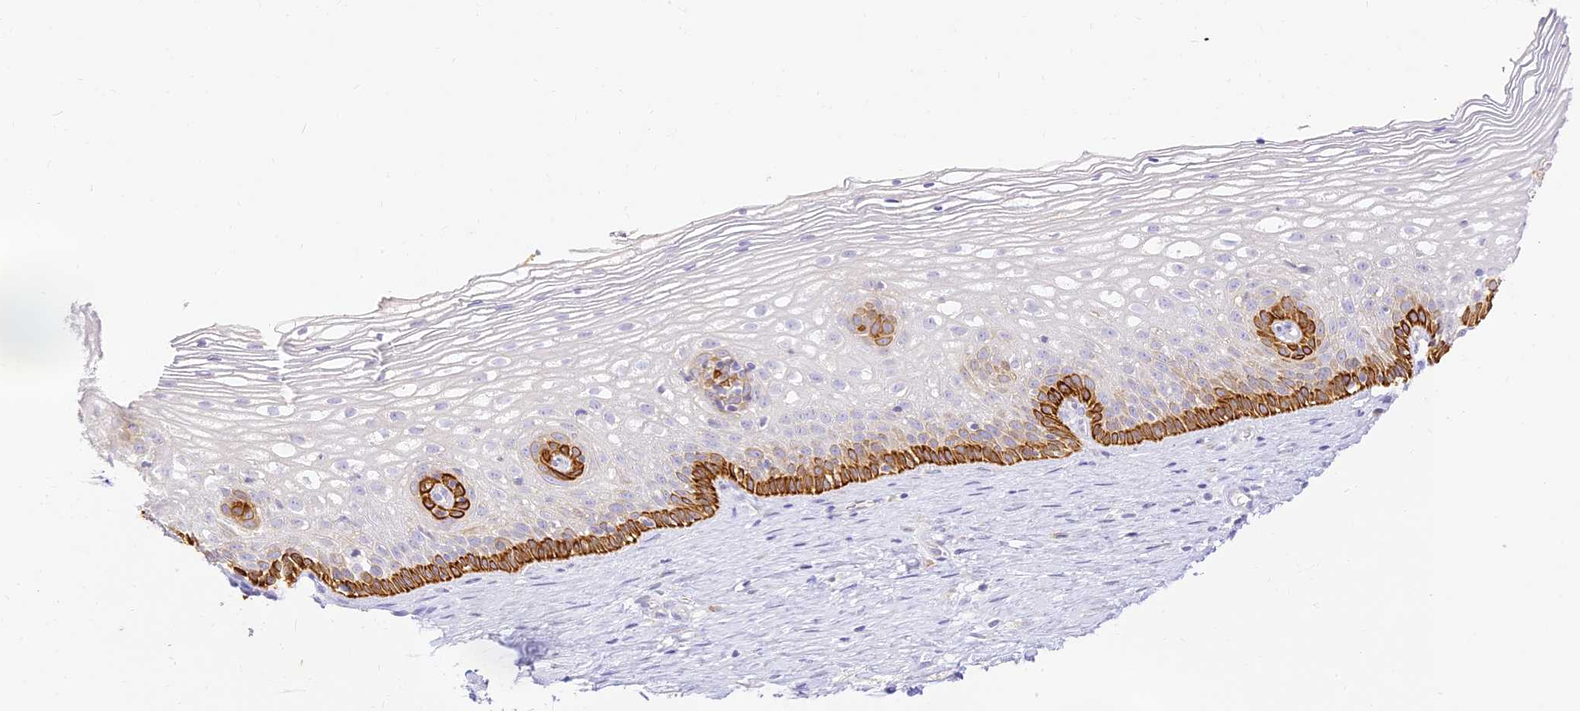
{"staining": {"intensity": "negative", "quantity": "none", "location": "none"}, "tissue": "cervix", "cell_type": "Glandular cells", "image_type": "normal", "snomed": [{"axis": "morphology", "description": "Normal tissue, NOS"}, {"axis": "topography", "description": "Cervix"}], "caption": "Immunohistochemistry (IHC) histopathology image of unremarkable cervix: cervix stained with DAB displays no significant protein expression in glandular cells.", "gene": "SEC13", "patient": {"sex": "female", "age": 33}}